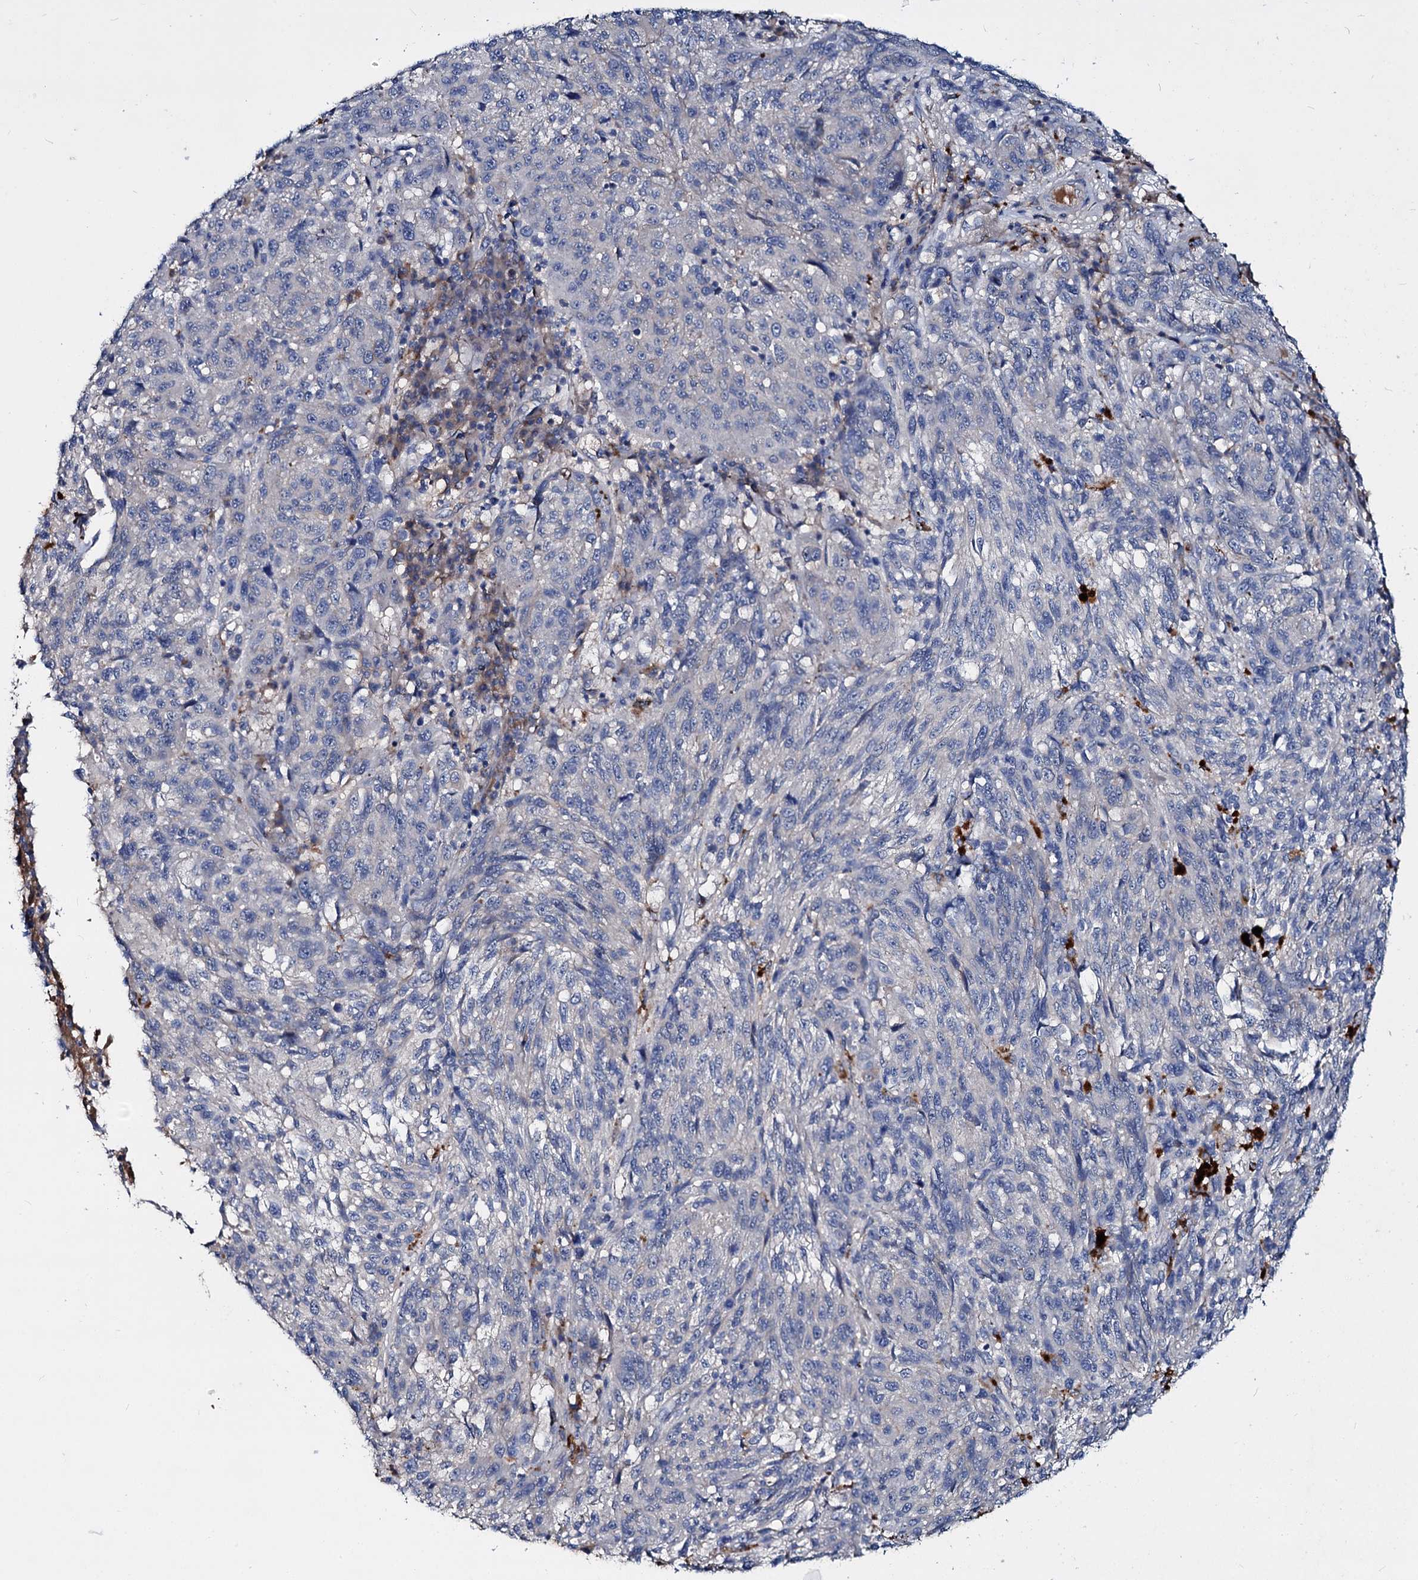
{"staining": {"intensity": "negative", "quantity": "none", "location": "none"}, "tissue": "melanoma", "cell_type": "Tumor cells", "image_type": "cancer", "snomed": [{"axis": "morphology", "description": "Malignant melanoma, NOS"}, {"axis": "topography", "description": "Skin"}], "caption": "Immunohistochemistry photomicrograph of neoplastic tissue: human melanoma stained with DAB reveals no significant protein positivity in tumor cells.", "gene": "ACY3", "patient": {"sex": "male", "age": 53}}